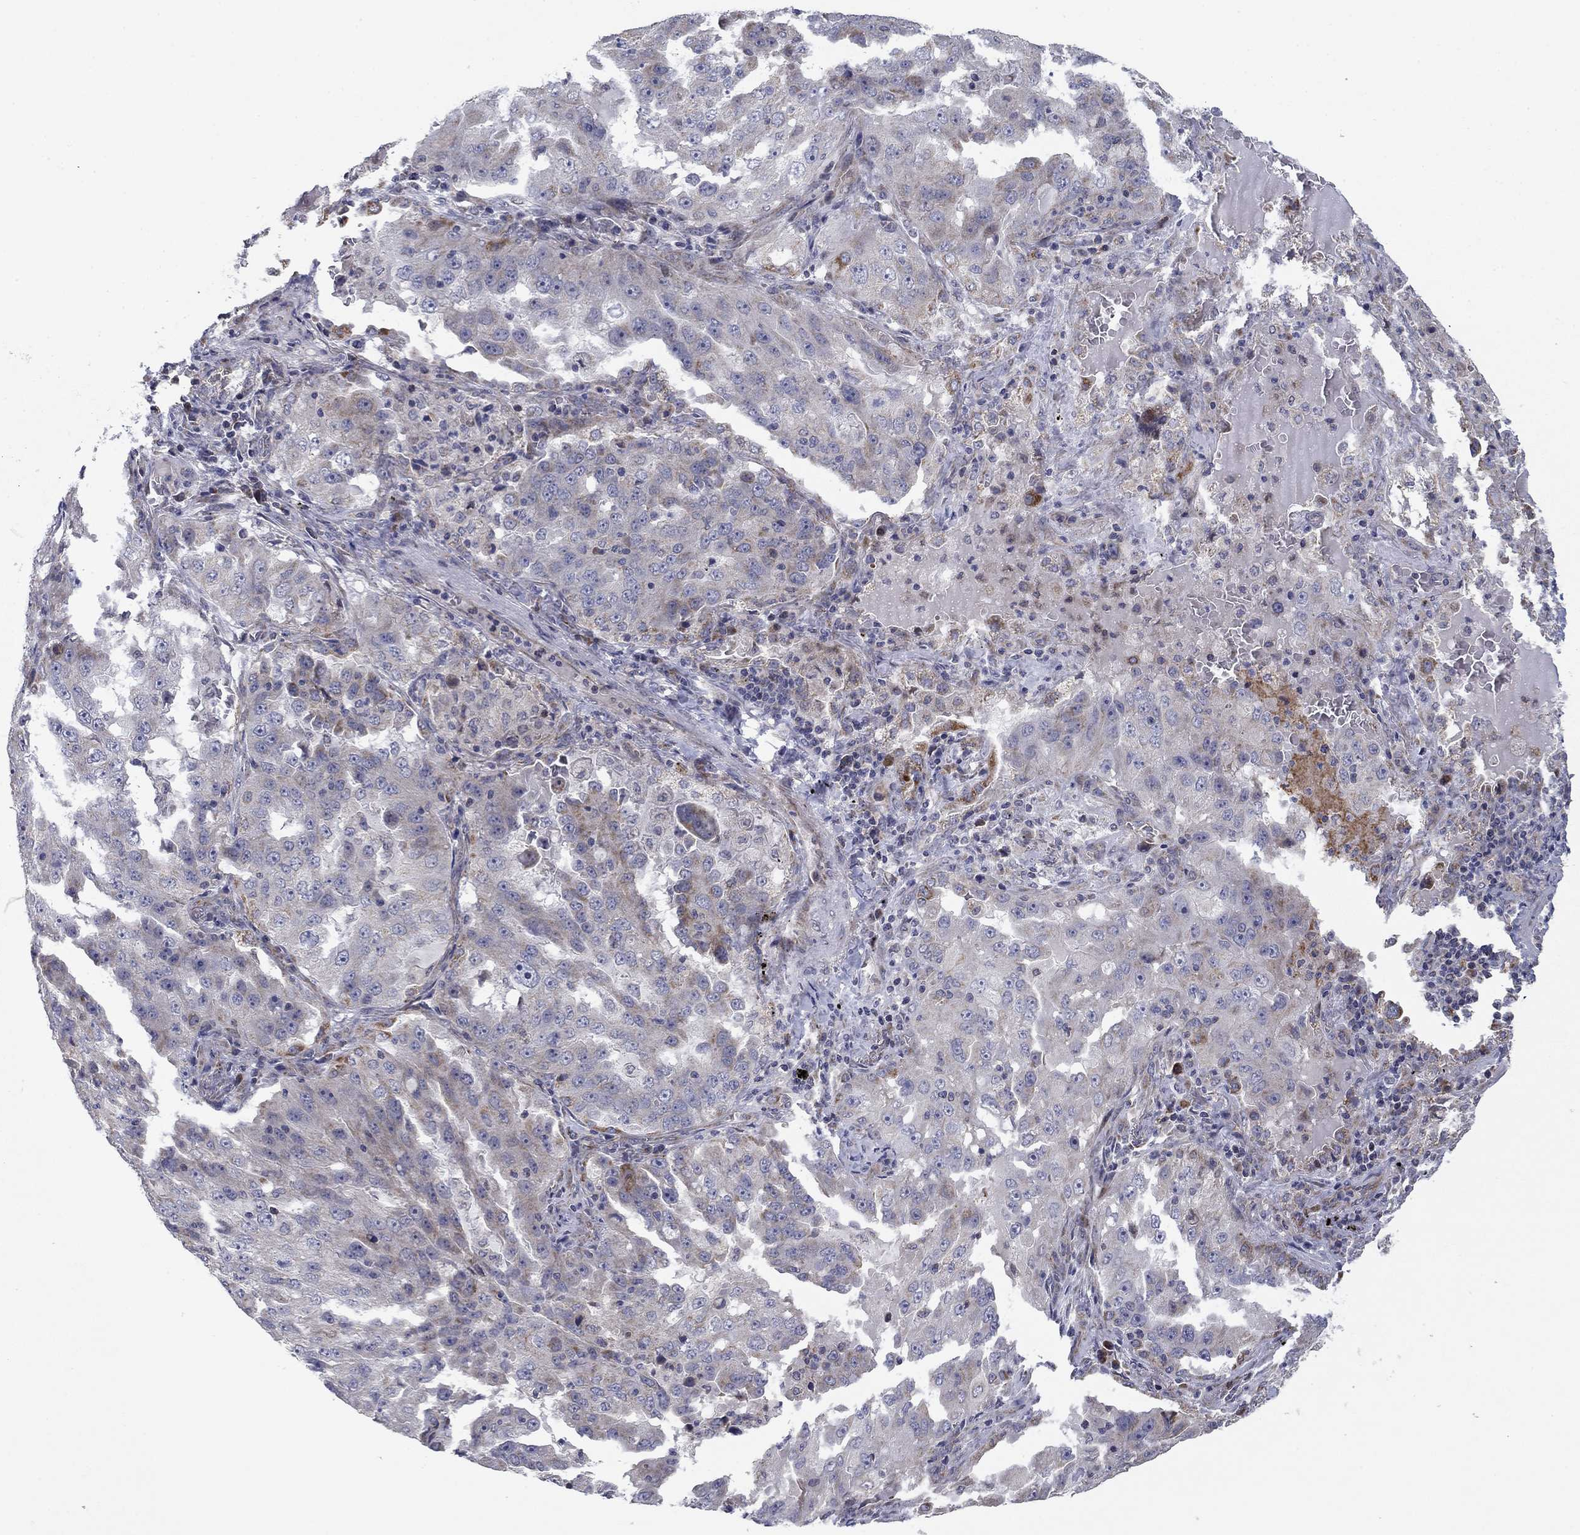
{"staining": {"intensity": "moderate", "quantity": "<25%", "location": "cytoplasmic/membranous"}, "tissue": "lung cancer", "cell_type": "Tumor cells", "image_type": "cancer", "snomed": [{"axis": "morphology", "description": "Adenocarcinoma, NOS"}, {"axis": "topography", "description": "Lung"}], "caption": "Human lung cancer (adenocarcinoma) stained with a protein marker shows moderate staining in tumor cells.", "gene": "MMAA", "patient": {"sex": "female", "age": 61}}